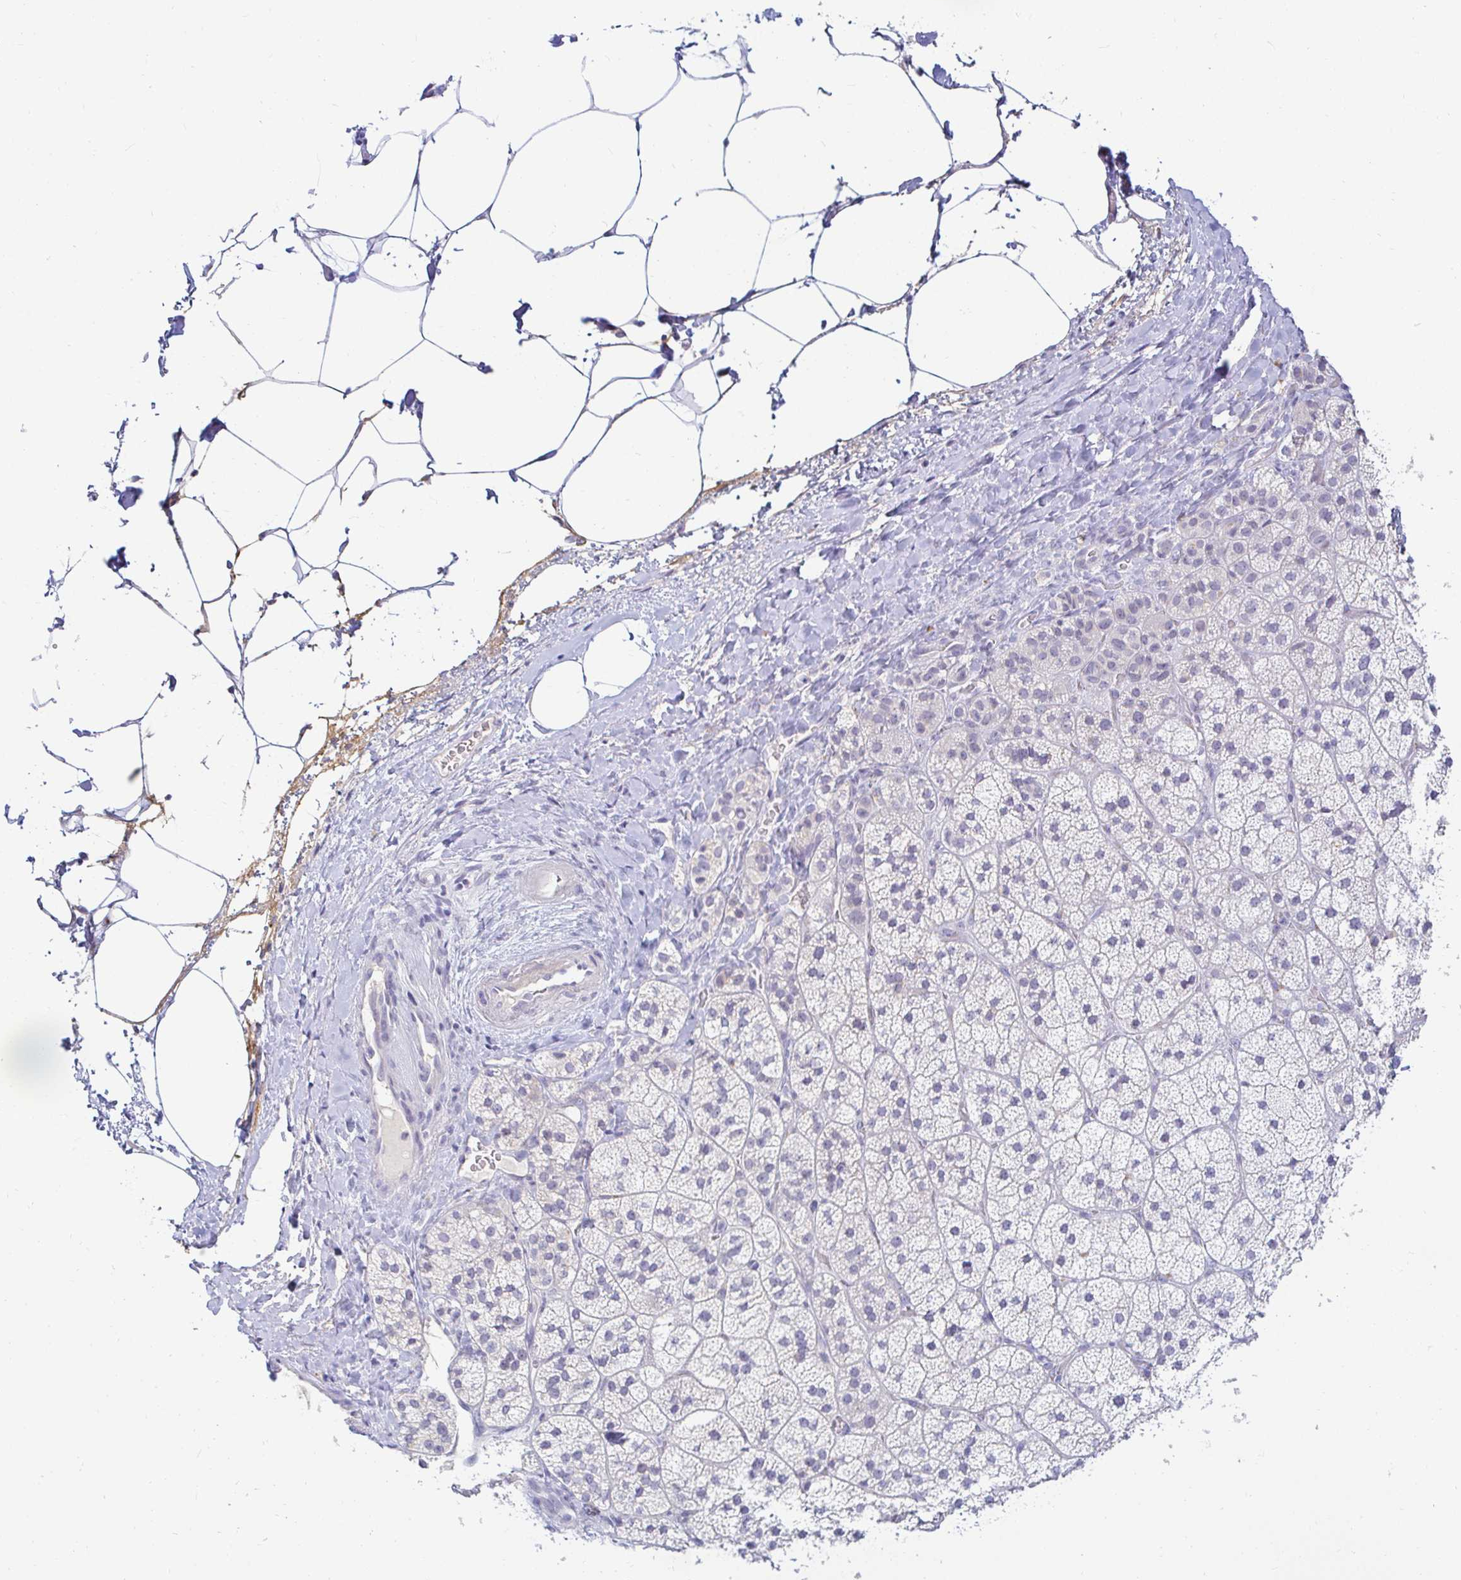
{"staining": {"intensity": "negative", "quantity": "none", "location": "none"}, "tissue": "adrenal gland", "cell_type": "Glandular cells", "image_type": "normal", "snomed": [{"axis": "morphology", "description": "Normal tissue, NOS"}, {"axis": "topography", "description": "Adrenal gland"}], "caption": "Immunohistochemistry of unremarkable adrenal gland displays no expression in glandular cells. (Stains: DAB (3,3'-diaminobenzidine) IHC with hematoxylin counter stain, Microscopy: brightfield microscopy at high magnification).", "gene": "OR51D1", "patient": {"sex": "male", "age": 57}}